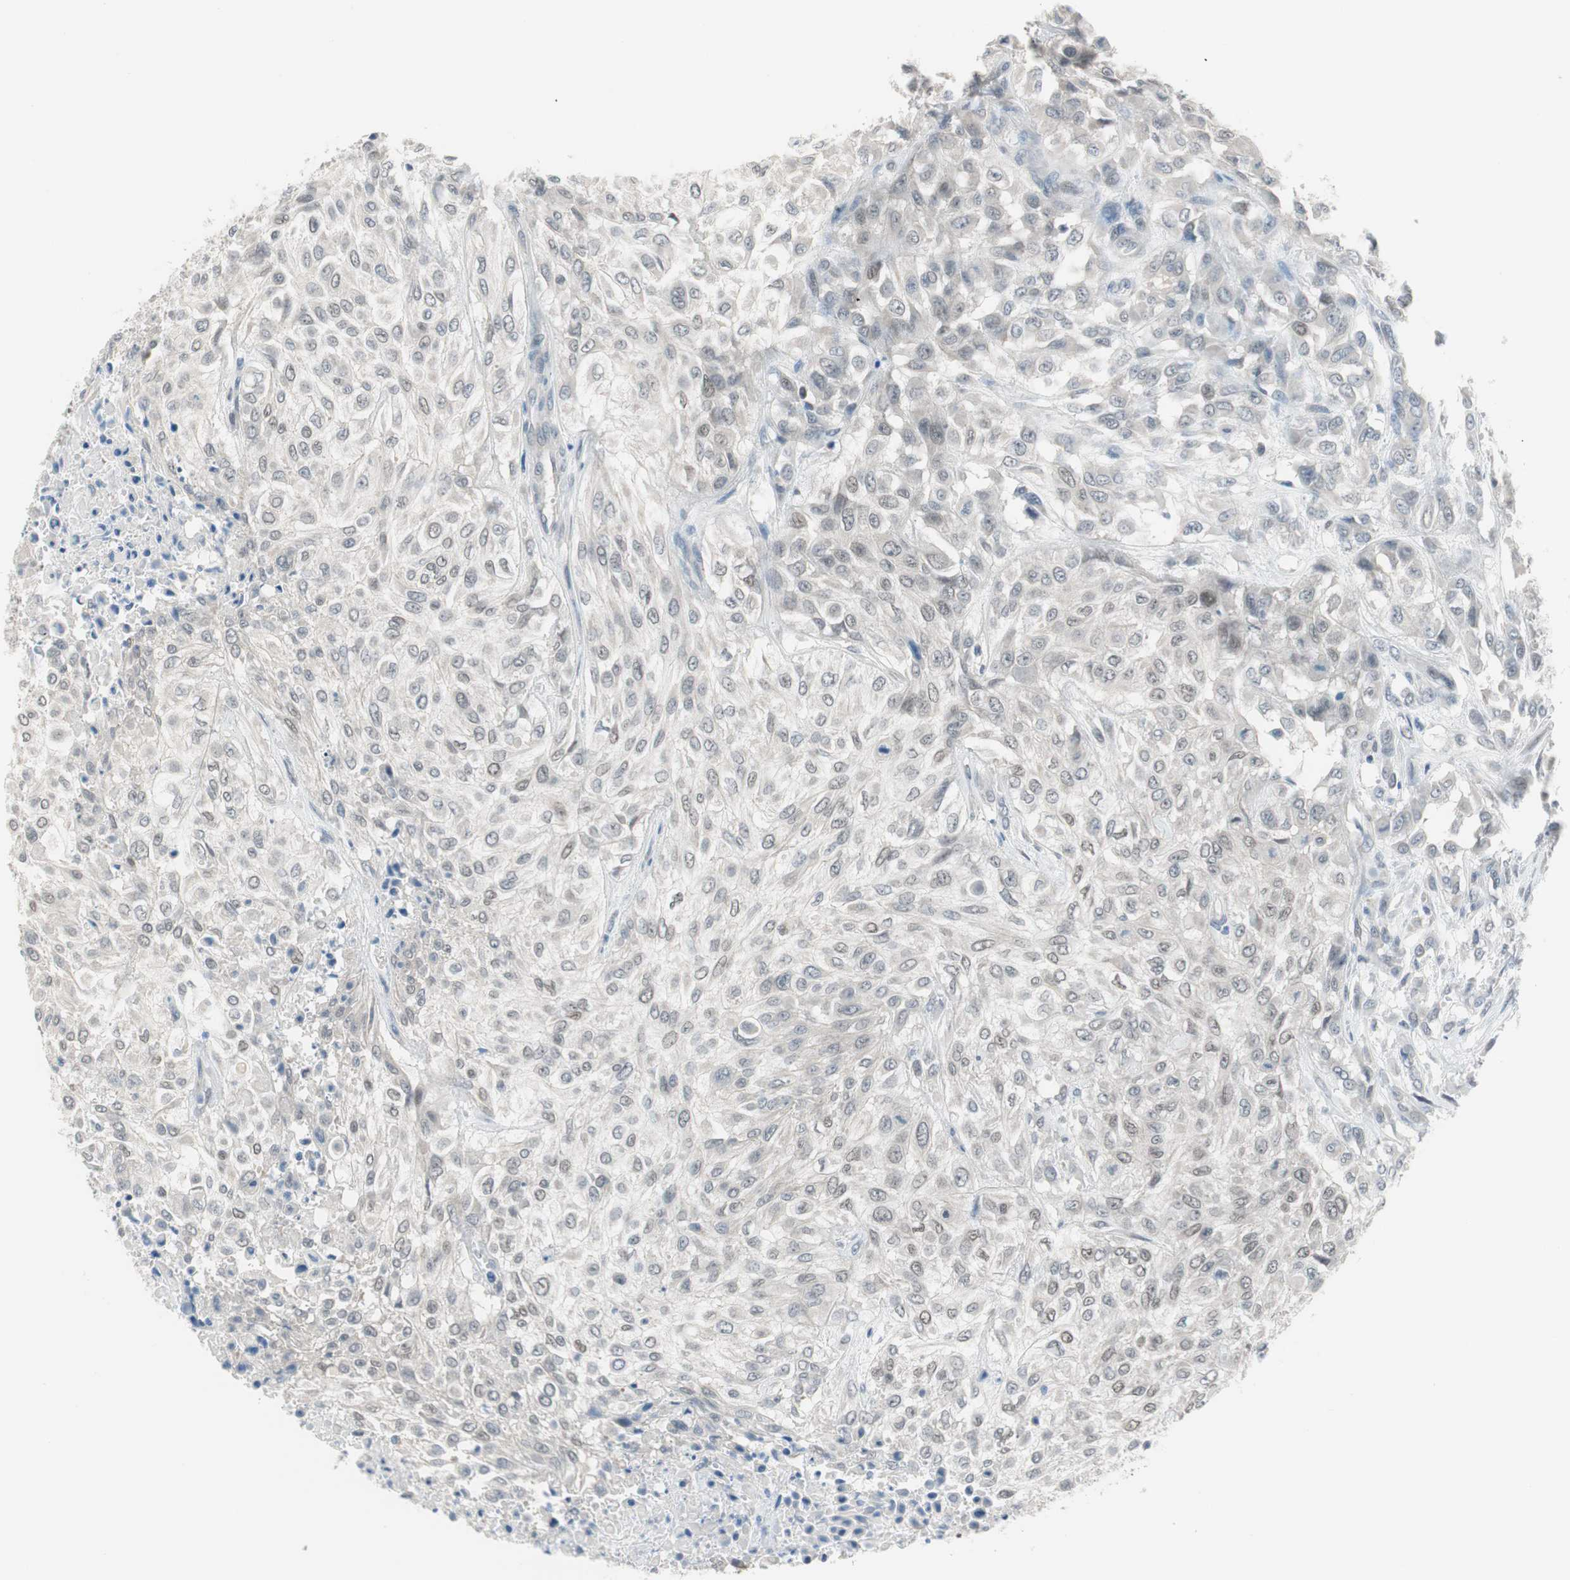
{"staining": {"intensity": "weak", "quantity": "<25%", "location": "nuclear"}, "tissue": "urothelial cancer", "cell_type": "Tumor cells", "image_type": "cancer", "snomed": [{"axis": "morphology", "description": "Urothelial carcinoma, High grade"}, {"axis": "topography", "description": "Urinary bladder"}], "caption": "Human urothelial cancer stained for a protein using immunohistochemistry (IHC) shows no positivity in tumor cells.", "gene": "GRHL1", "patient": {"sex": "male", "age": 57}}